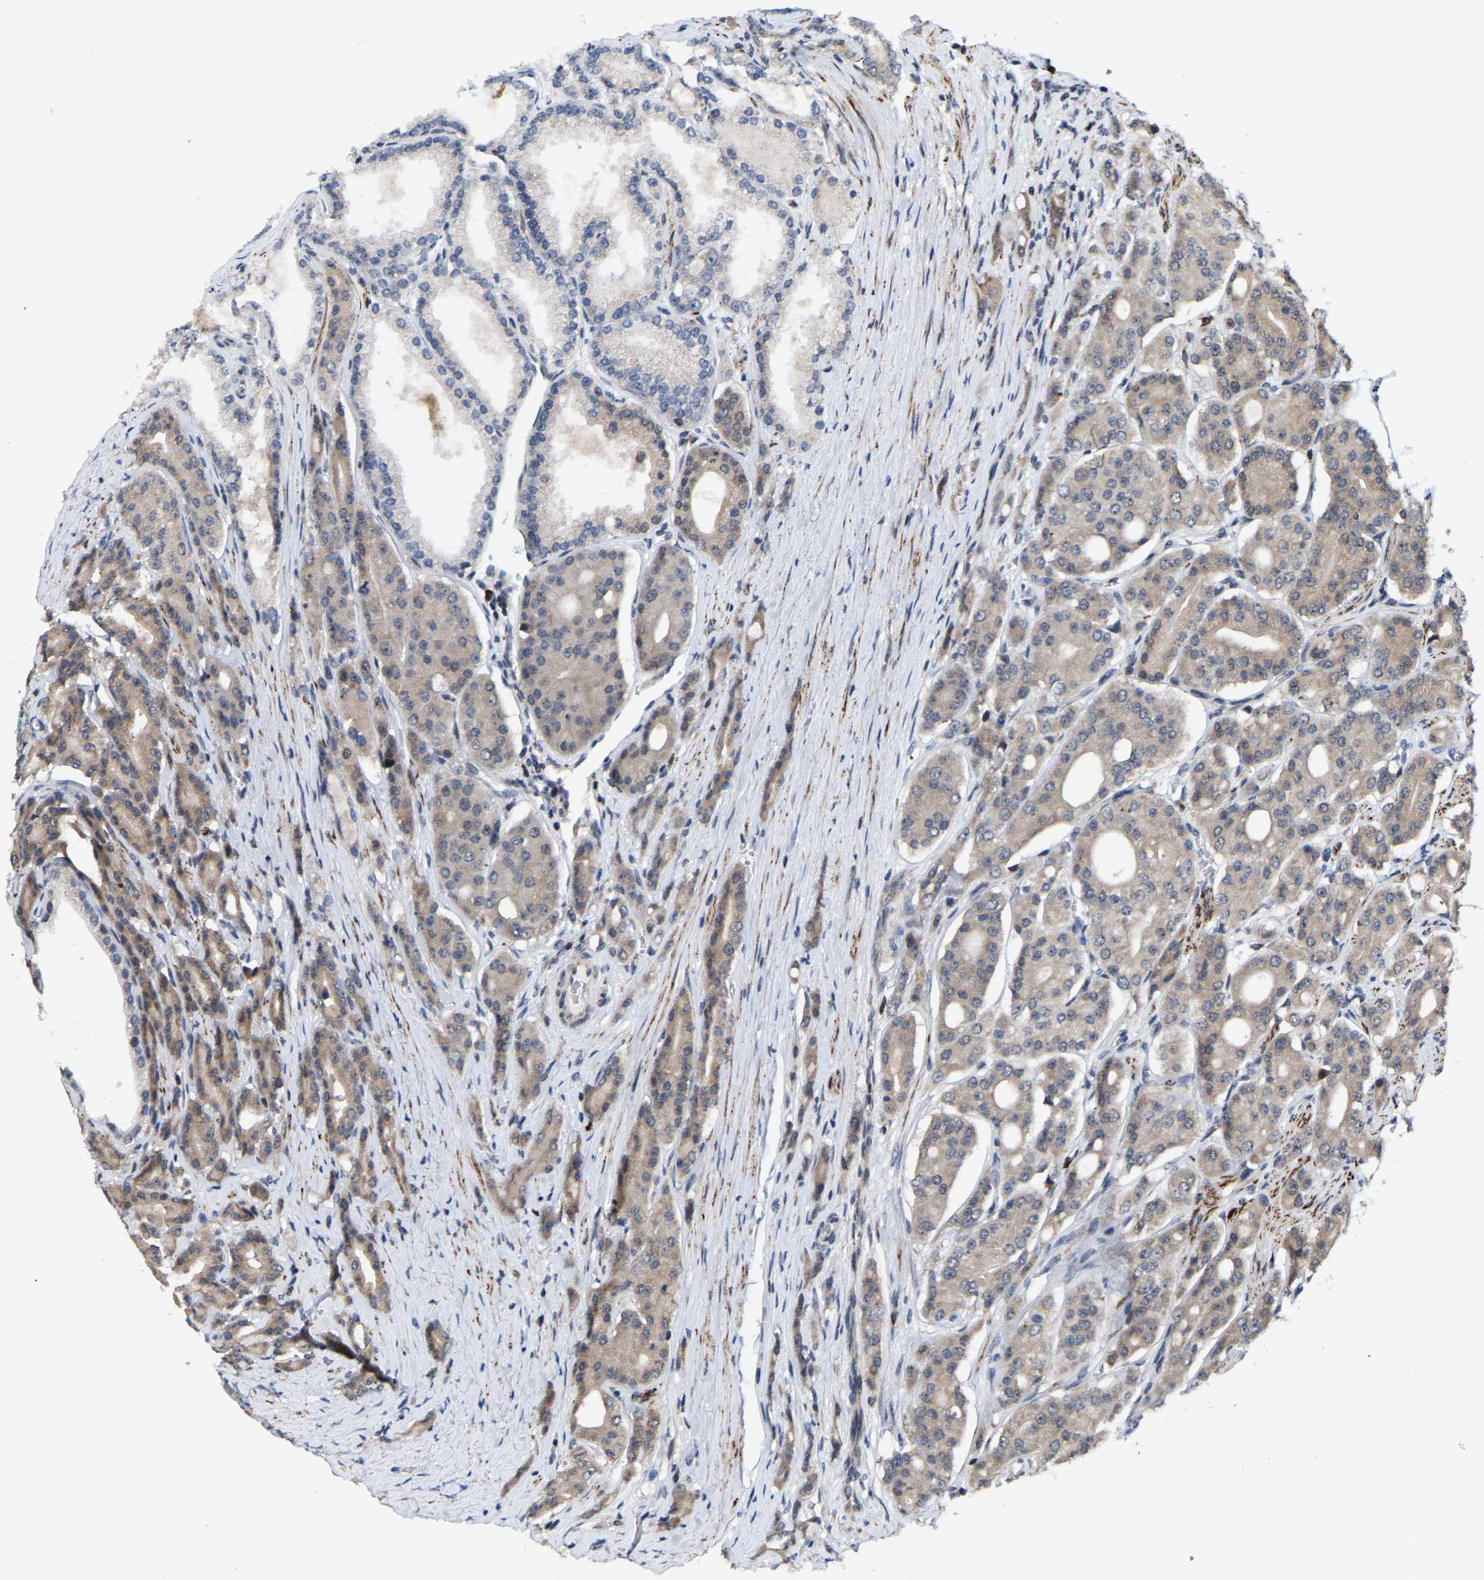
{"staining": {"intensity": "weak", "quantity": "25%-75%", "location": "cytoplasmic/membranous"}, "tissue": "prostate cancer", "cell_type": "Tumor cells", "image_type": "cancer", "snomed": [{"axis": "morphology", "description": "Adenocarcinoma, High grade"}, {"axis": "topography", "description": "Prostate"}], "caption": "About 25%-75% of tumor cells in prostate cancer exhibit weak cytoplasmic/membranous protein expression as visualized by brown immunohistochemical staining.", "gene": "TDRKH", "patient": {"sex": "male", "age": 71}}